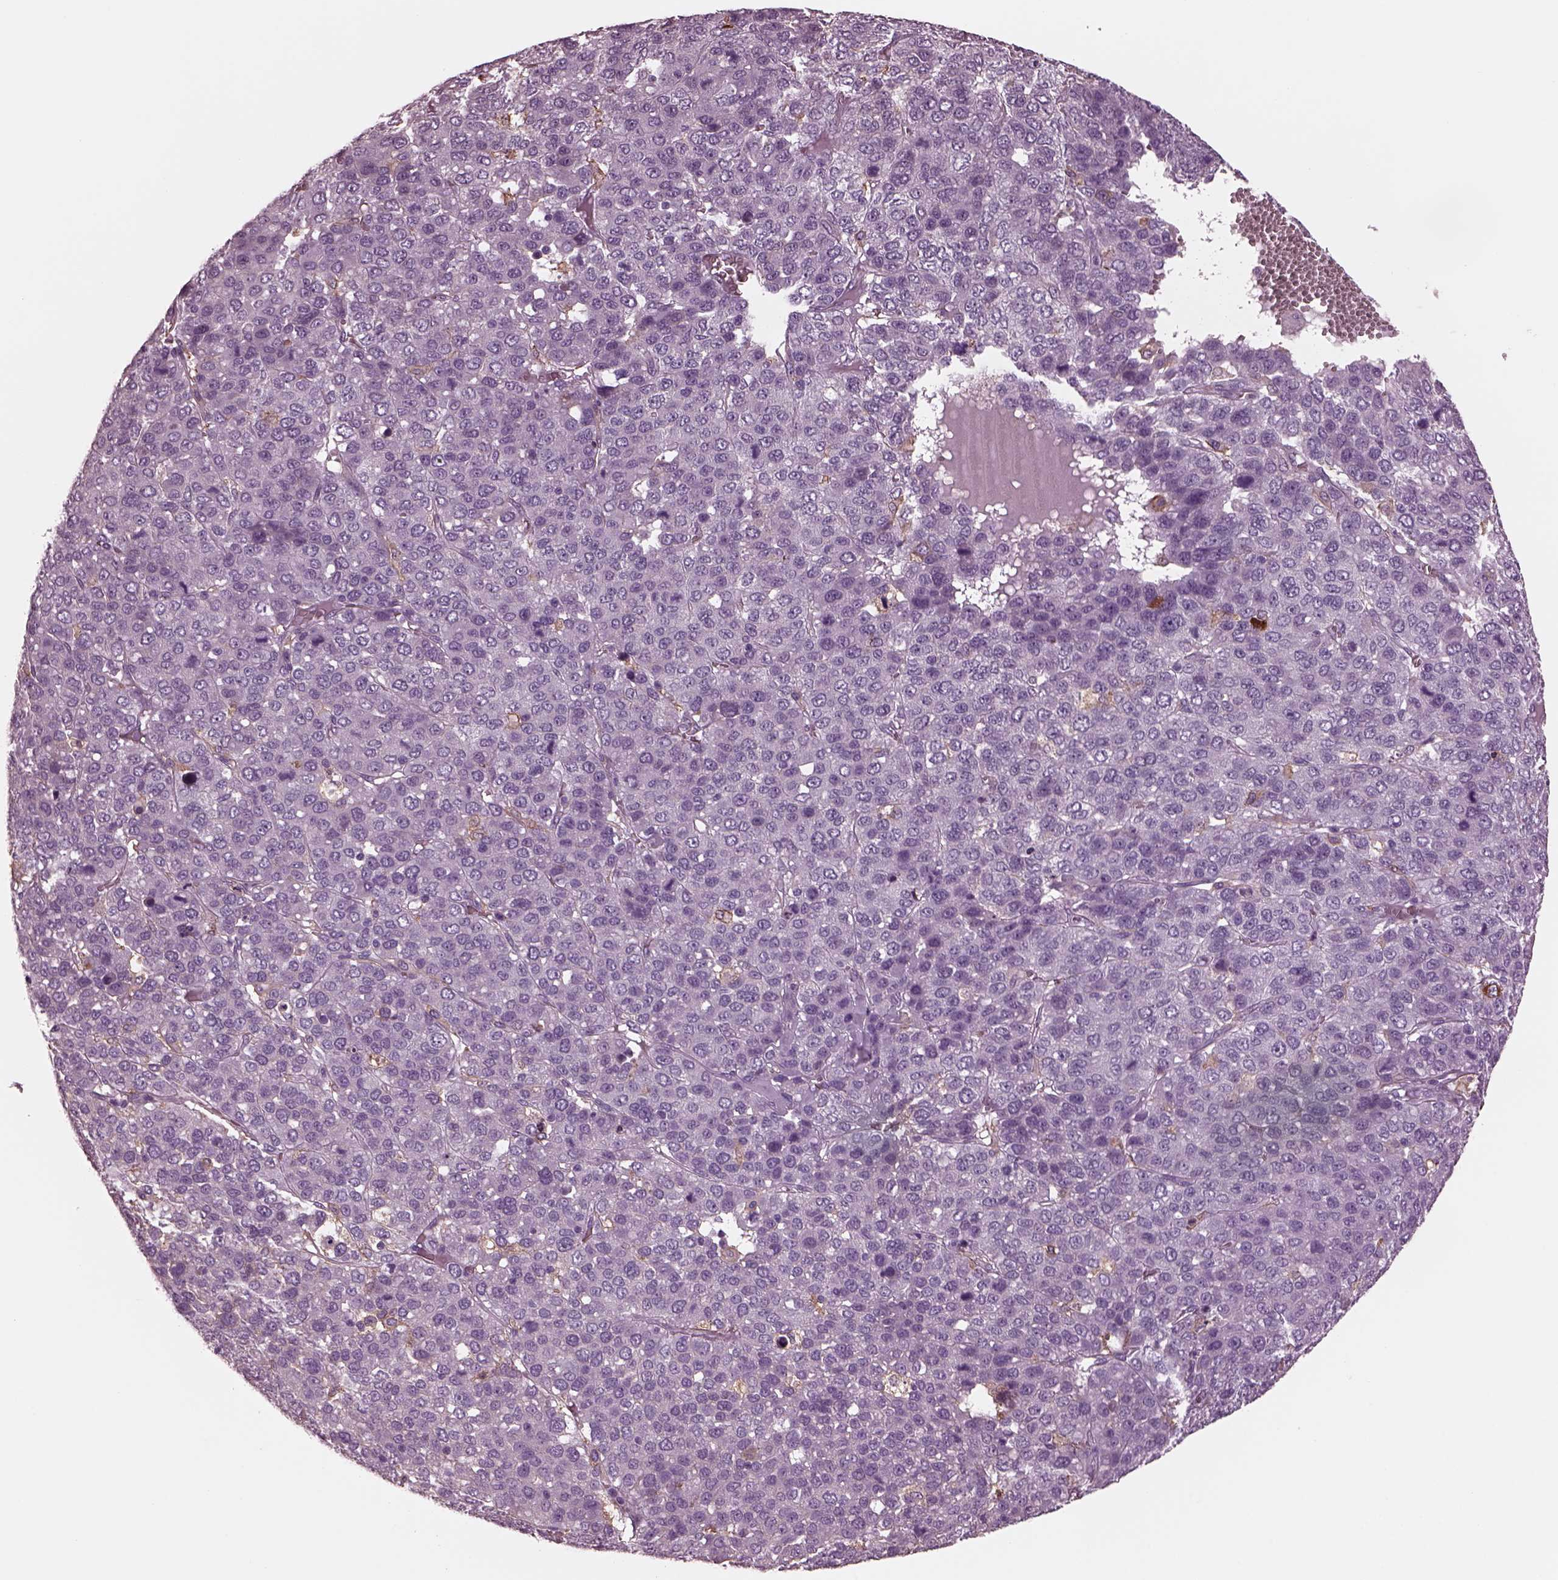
{"staining": {"intensity": "negative", "quantity": "none", "location": "none"}, "tissue": "liver cancer", "cell_type": "Tumor cells", "image_type": "cancer", "snomed": [{"axis": "morphology", "description": "Carcinoma, Hepatocellular, NOS"}, {"axis": "topography", "description": "Liver"}], "caption": "Tumor cells are negative for brown protein staining in liver cancer (hepatocellular carcinoma).", "gene": "CGA", "patient": {"sex": "male", "age": 69}}